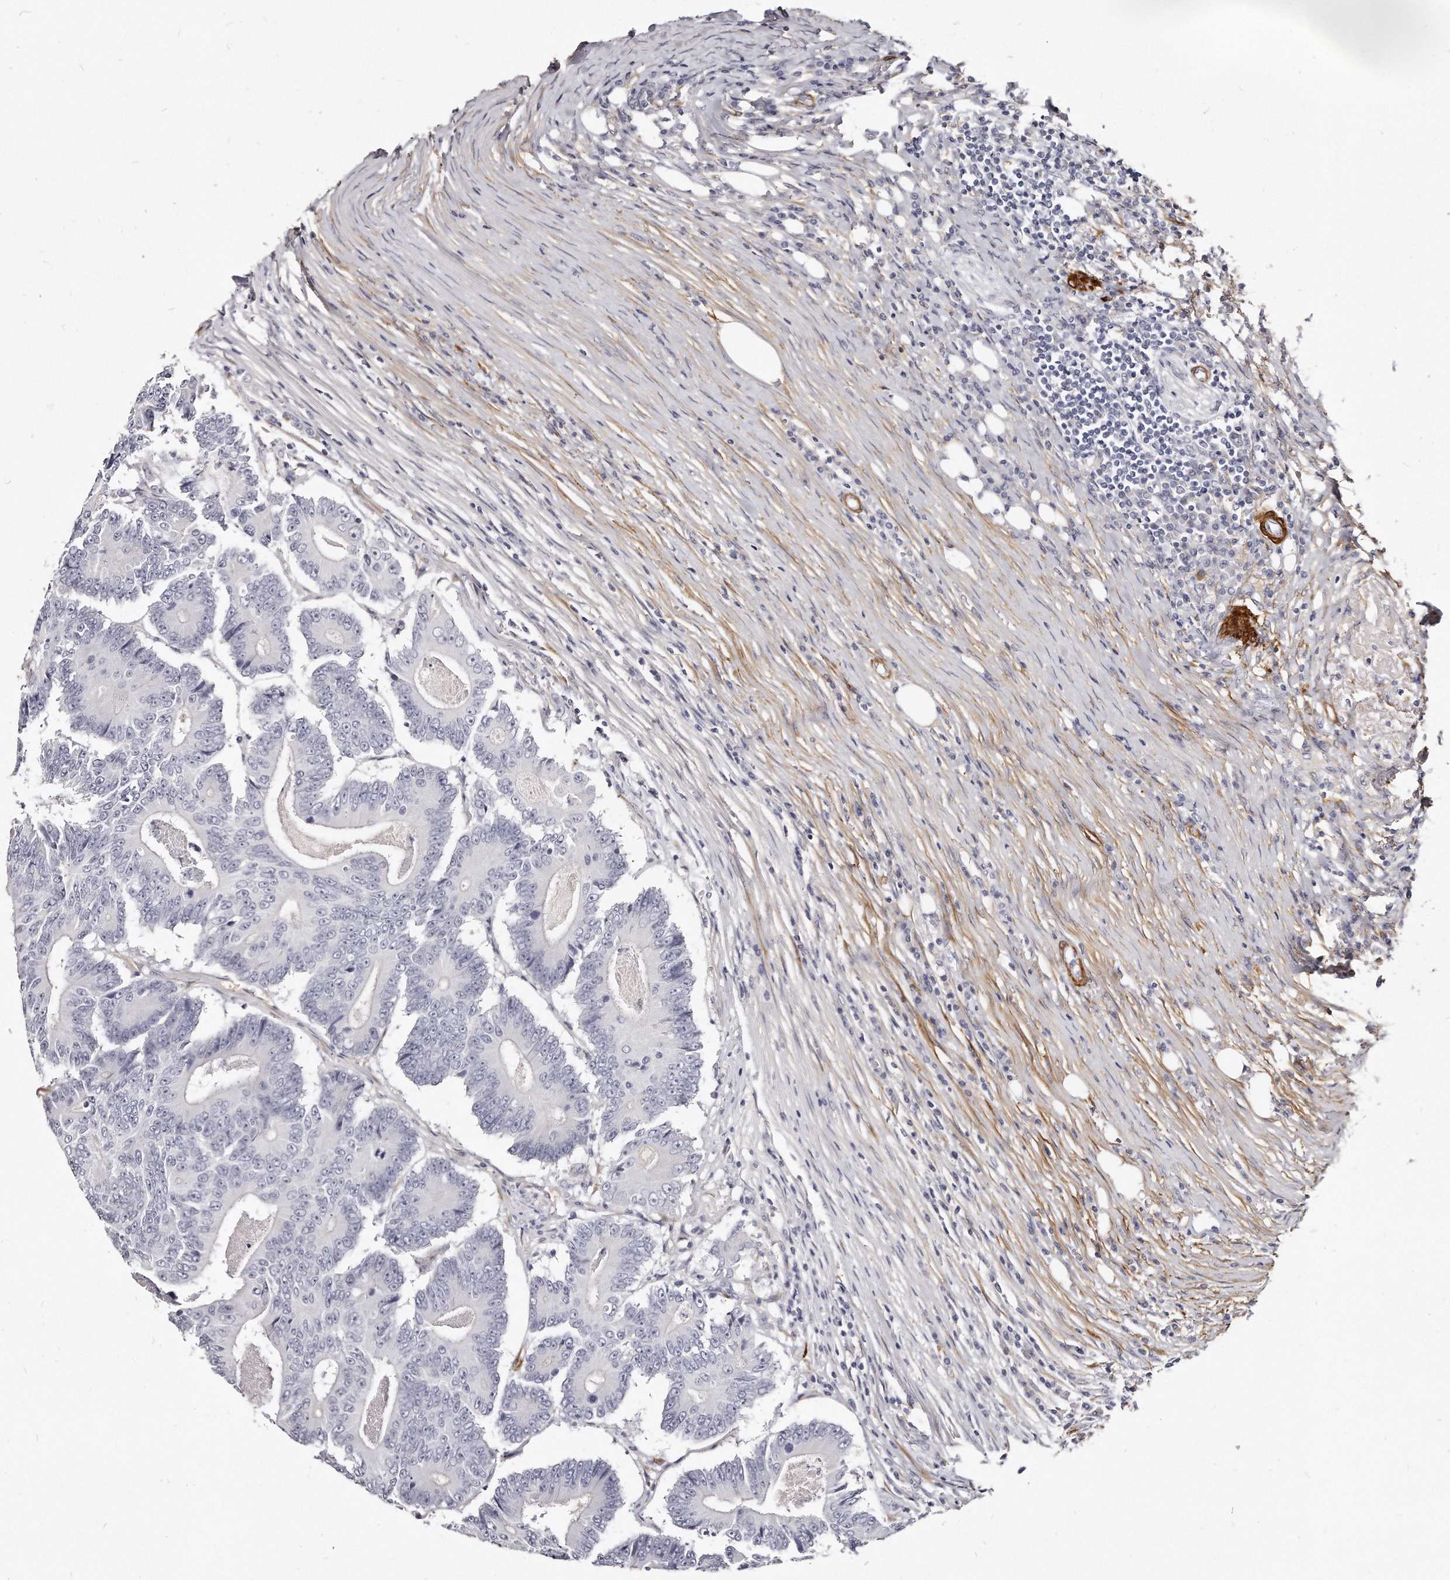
{"staining": {"intensity": "negative", "quantity": "none", "location": "none"}, "tissue": "colorectal cancer", "cell_type": "Tumor cells", "image_type": "cancer", "snomed": [{"axis": "morphology", "description": "Adenocarcinoma, NOS"}, {"axis": "topography", "description": "Colon"}], "caption": "Immunohistochemical staining of human colorectal cancer (adenocarcinoma) exhibits no significant staining in tumor cells. The staining is performed using DAB (3,3'-diaminobenzidine) brown chromogen with nuclei counter-stained in using hematoxylin.", "gene": "LMOD1", "patient": {"sex": "male", "age": 83}}